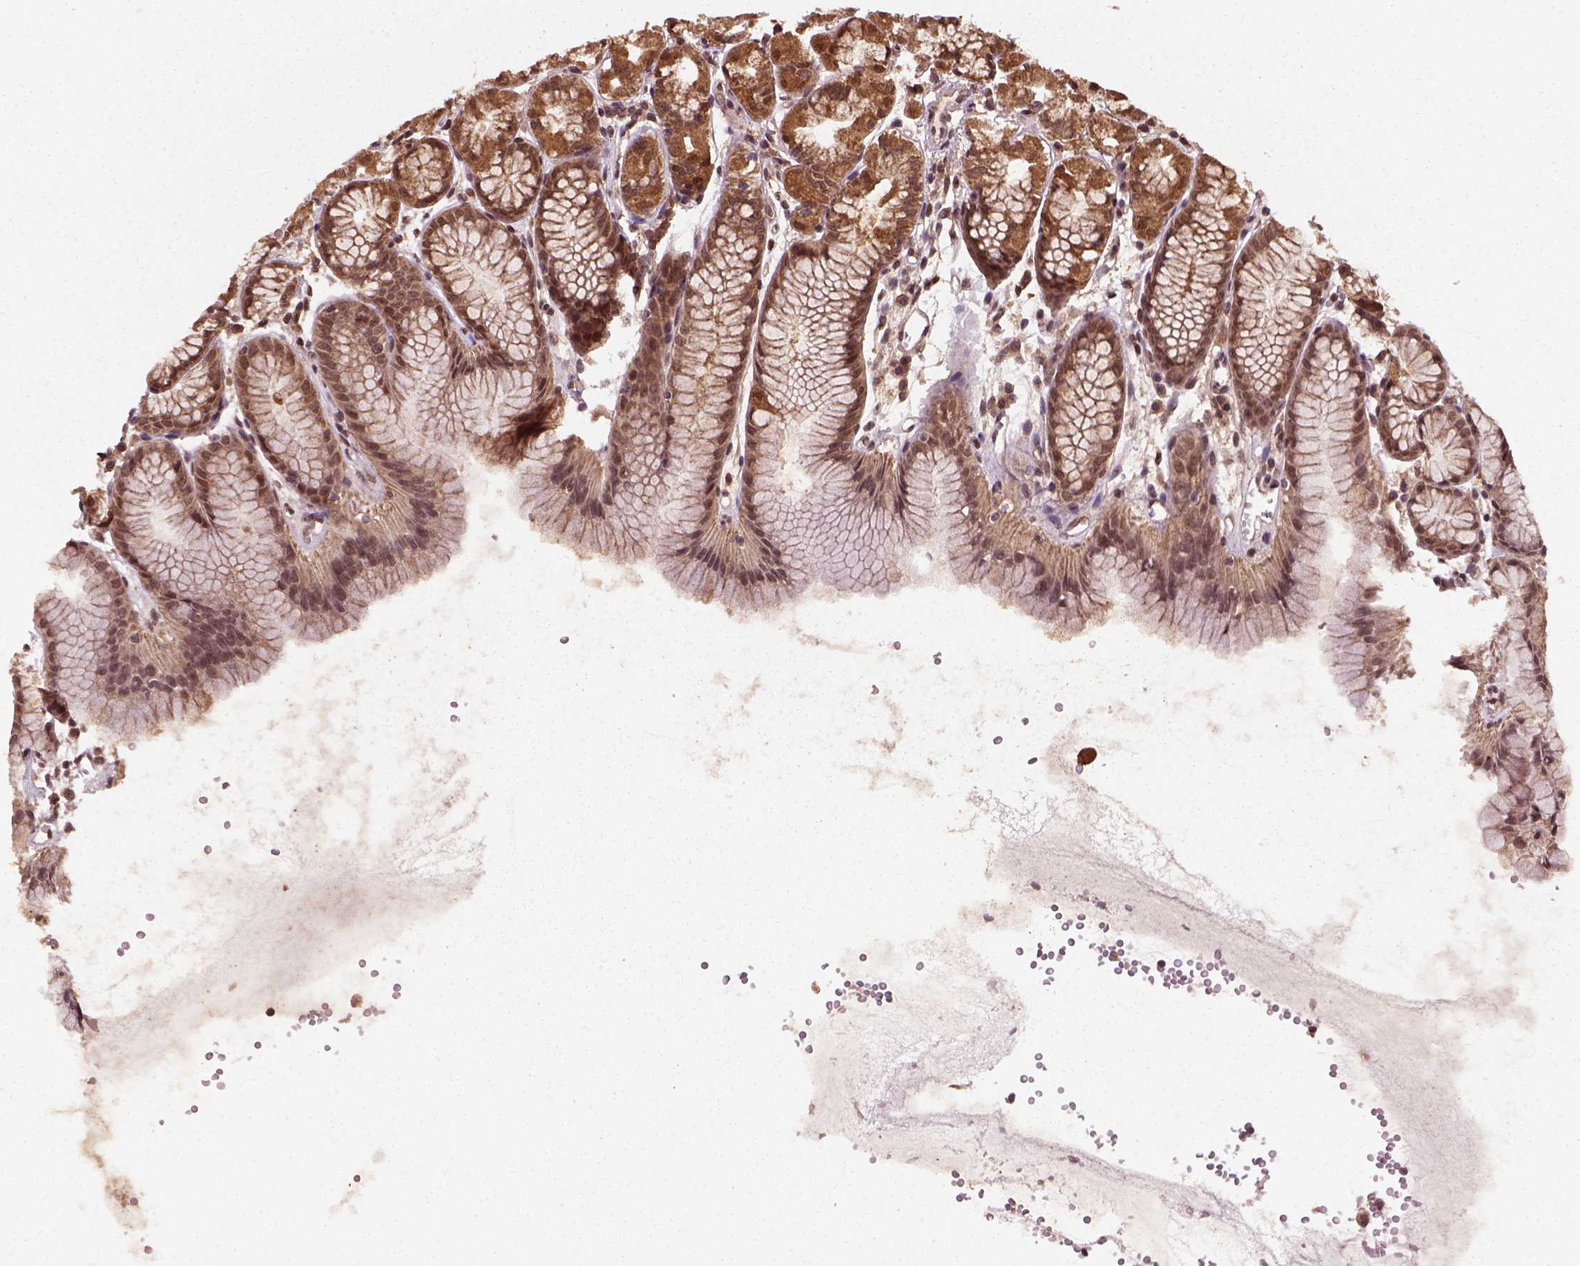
{"staining": {"intensity": "moderate", "quantity": ">75%", "location": "cytoplasmic/membranous,nuclear"}, "tissue": "stomach", "cell_type": "Glandular cells", "image_type": "normal", "snomed": [{"axis": "morphology", "description": "Normal tissue, NOS"}, {"axis": "topography", "description": "Stomach, upper"}], "caption": "IHC staining of benign stomach, which reveals medium levels of moderate cytoplasmic/membranous,nuclear expression in approximately >75% of glandular cells indicating moderate cytoplasmic/membranous,nuclear protein staining. The staining was performed using DAB (3,3'-diaminobenzidine) (brown) for protein detection and nuclei were counterstained in hematoxylin (blue).", "gene": "NUDT9", "patient": {"sex": "male", "age": 47}}